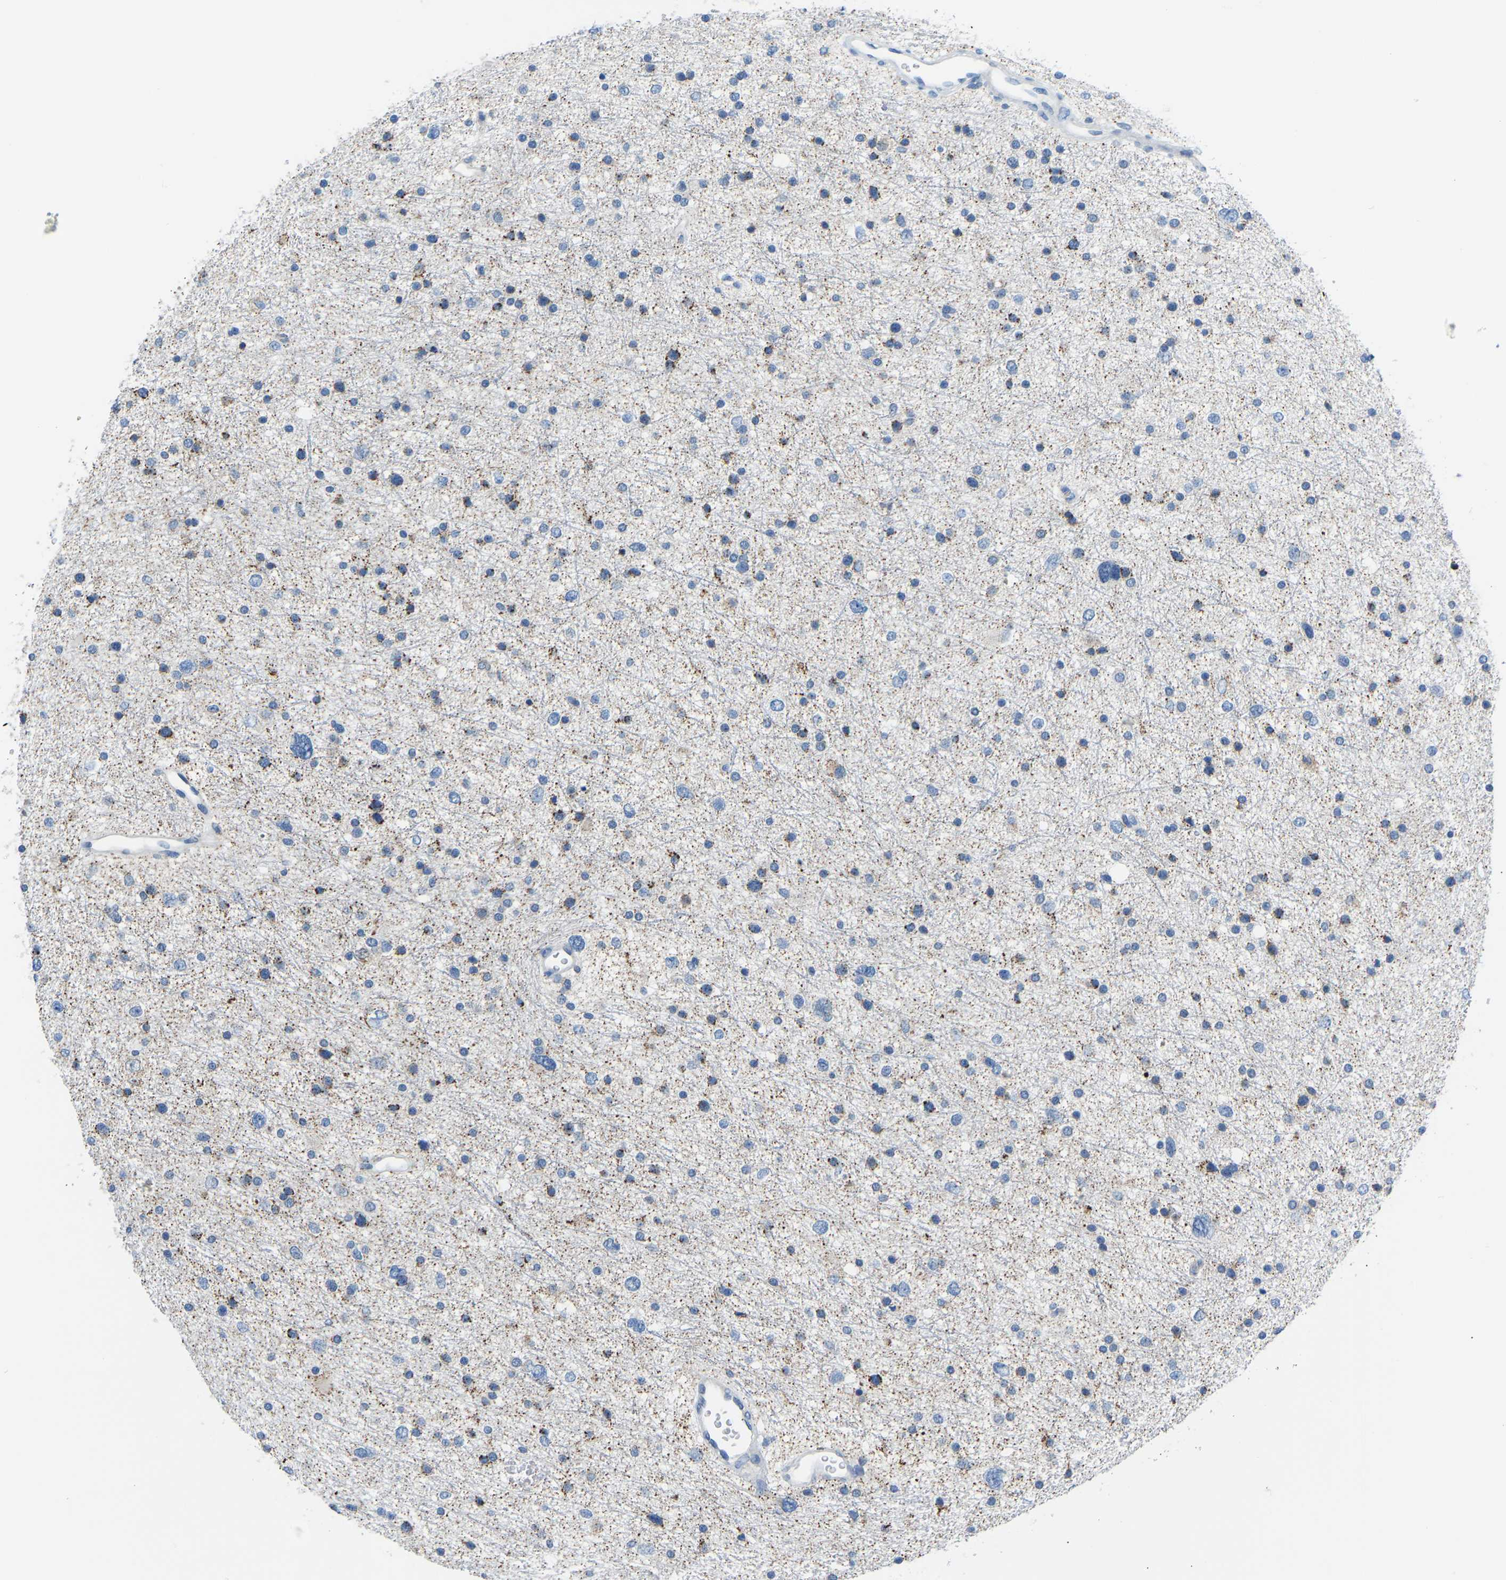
{"staining": {"intensity": "moderate", "quantity": "<25%", "location": "cytoplasmic/membranous"}, "tissue": "glioma", "cell_type": "Tumor cells", "image_type": "cancer", "snomed": [{"axis": "morphology", "description": "Glioma, malignant, Low grade"}, {"axis": "topography", "description": "Brain"}], "caption": "Malignant glioma (low-grade) stained with DAB (3,3'-diaminobenzidine) immunohistochemistry shows low levels of moderate cytoplasmic/membranous staining in about <25% of tumor cells.", "gene": "VRK1", "patient": {"sex": "female", "age": 37}}